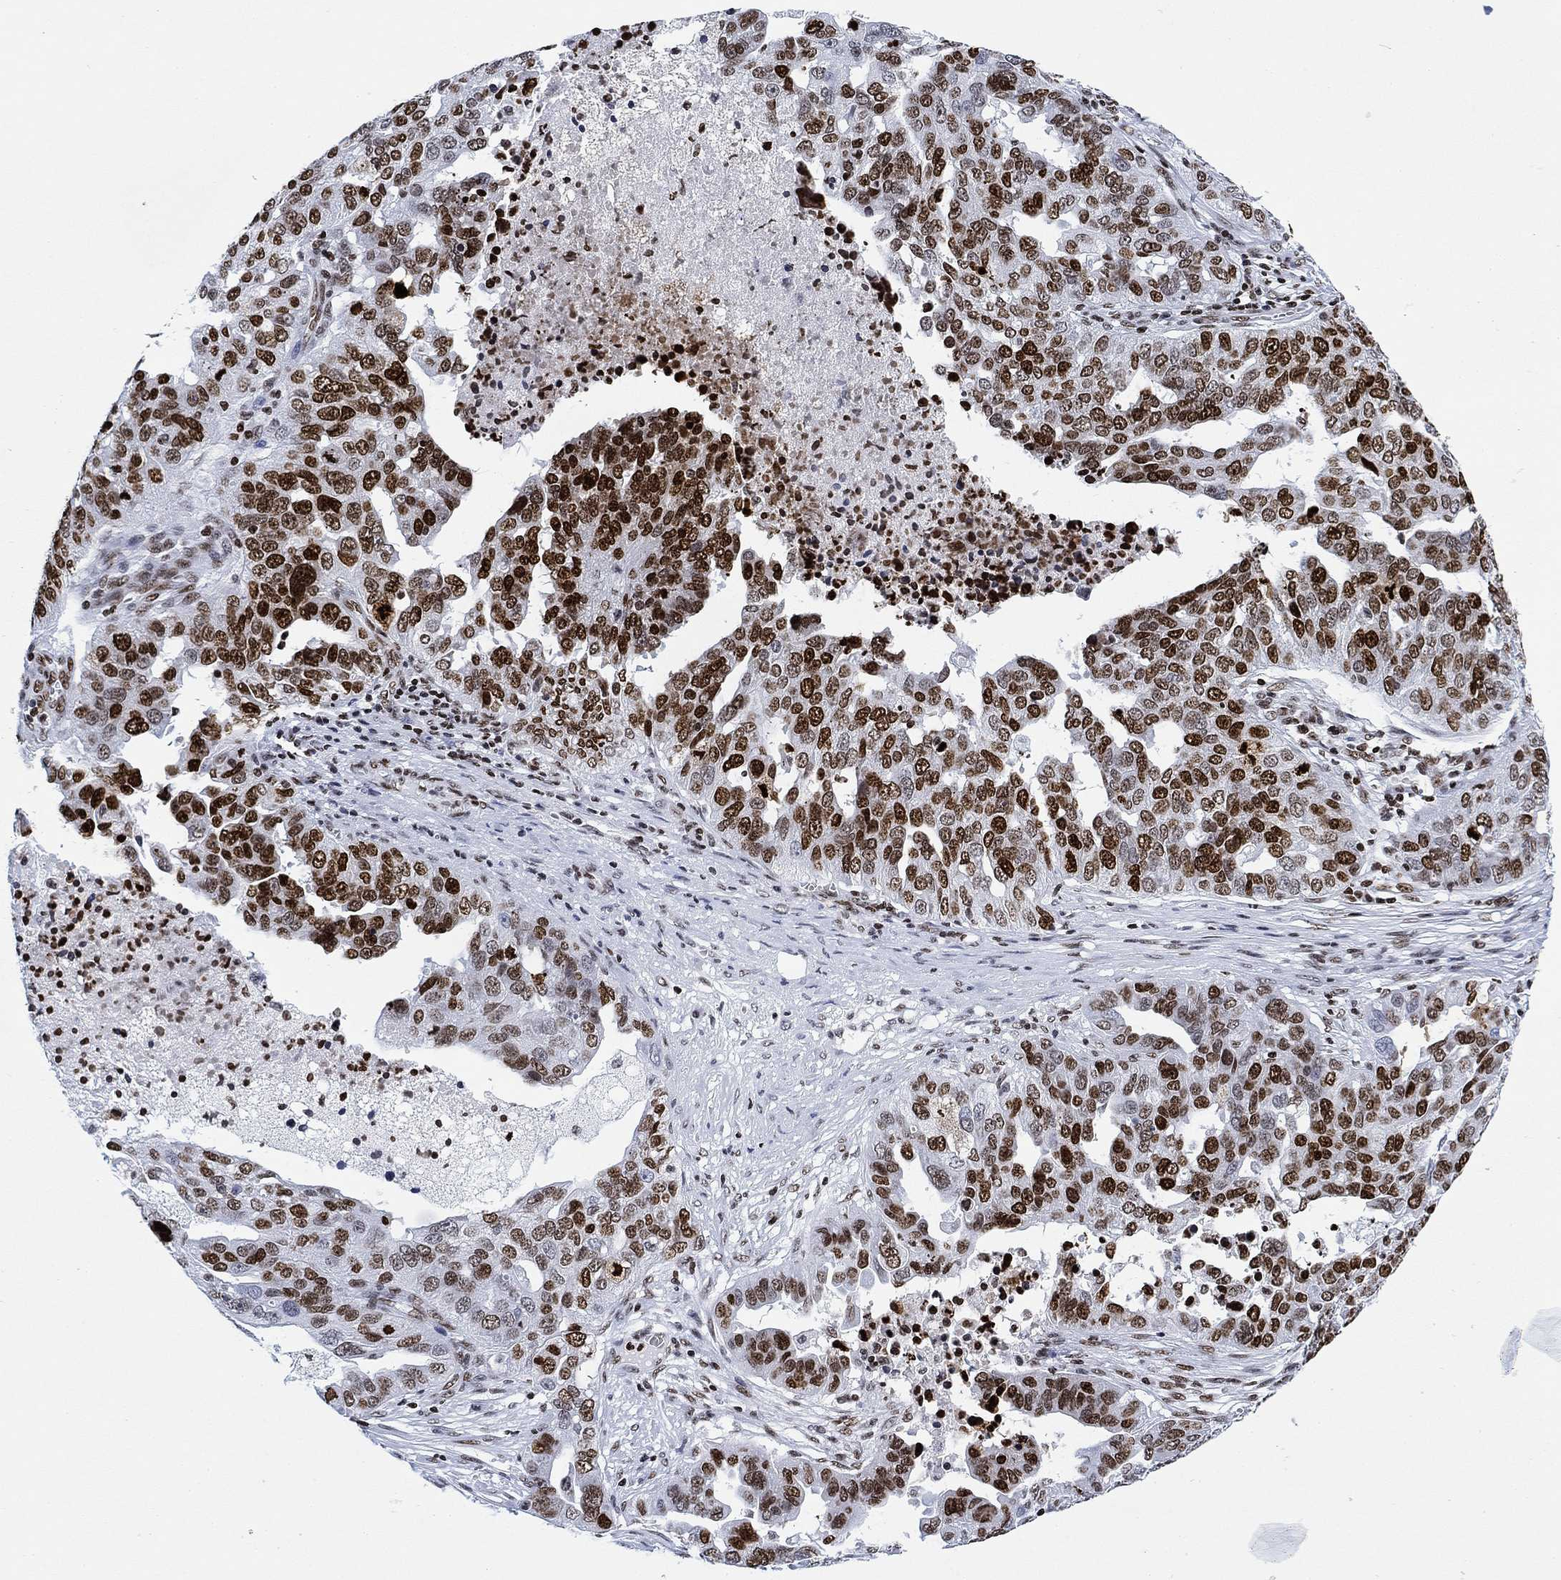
{"staining": {"intensity": "strong", "quantity": ">75%", "location": "nuclear"}, "tissue": "ovarian cancer", "cell_type": "Tumor cells", "image_type": "cancer", "snomed": [{"axis": "morphology", "description": "Carcinoma, endometroid"}, {"axis": "topography", "description": "Soft tissue"}, {"axis": "topography", "description": "Ovary"}], "caption": "Ovarian cancer (endometroid carcinoma) tissue displays strong nuclear staining in about >75% of tumor cells", "gene": "H1-10", "patient": {"sex": "female", "age": 52}}